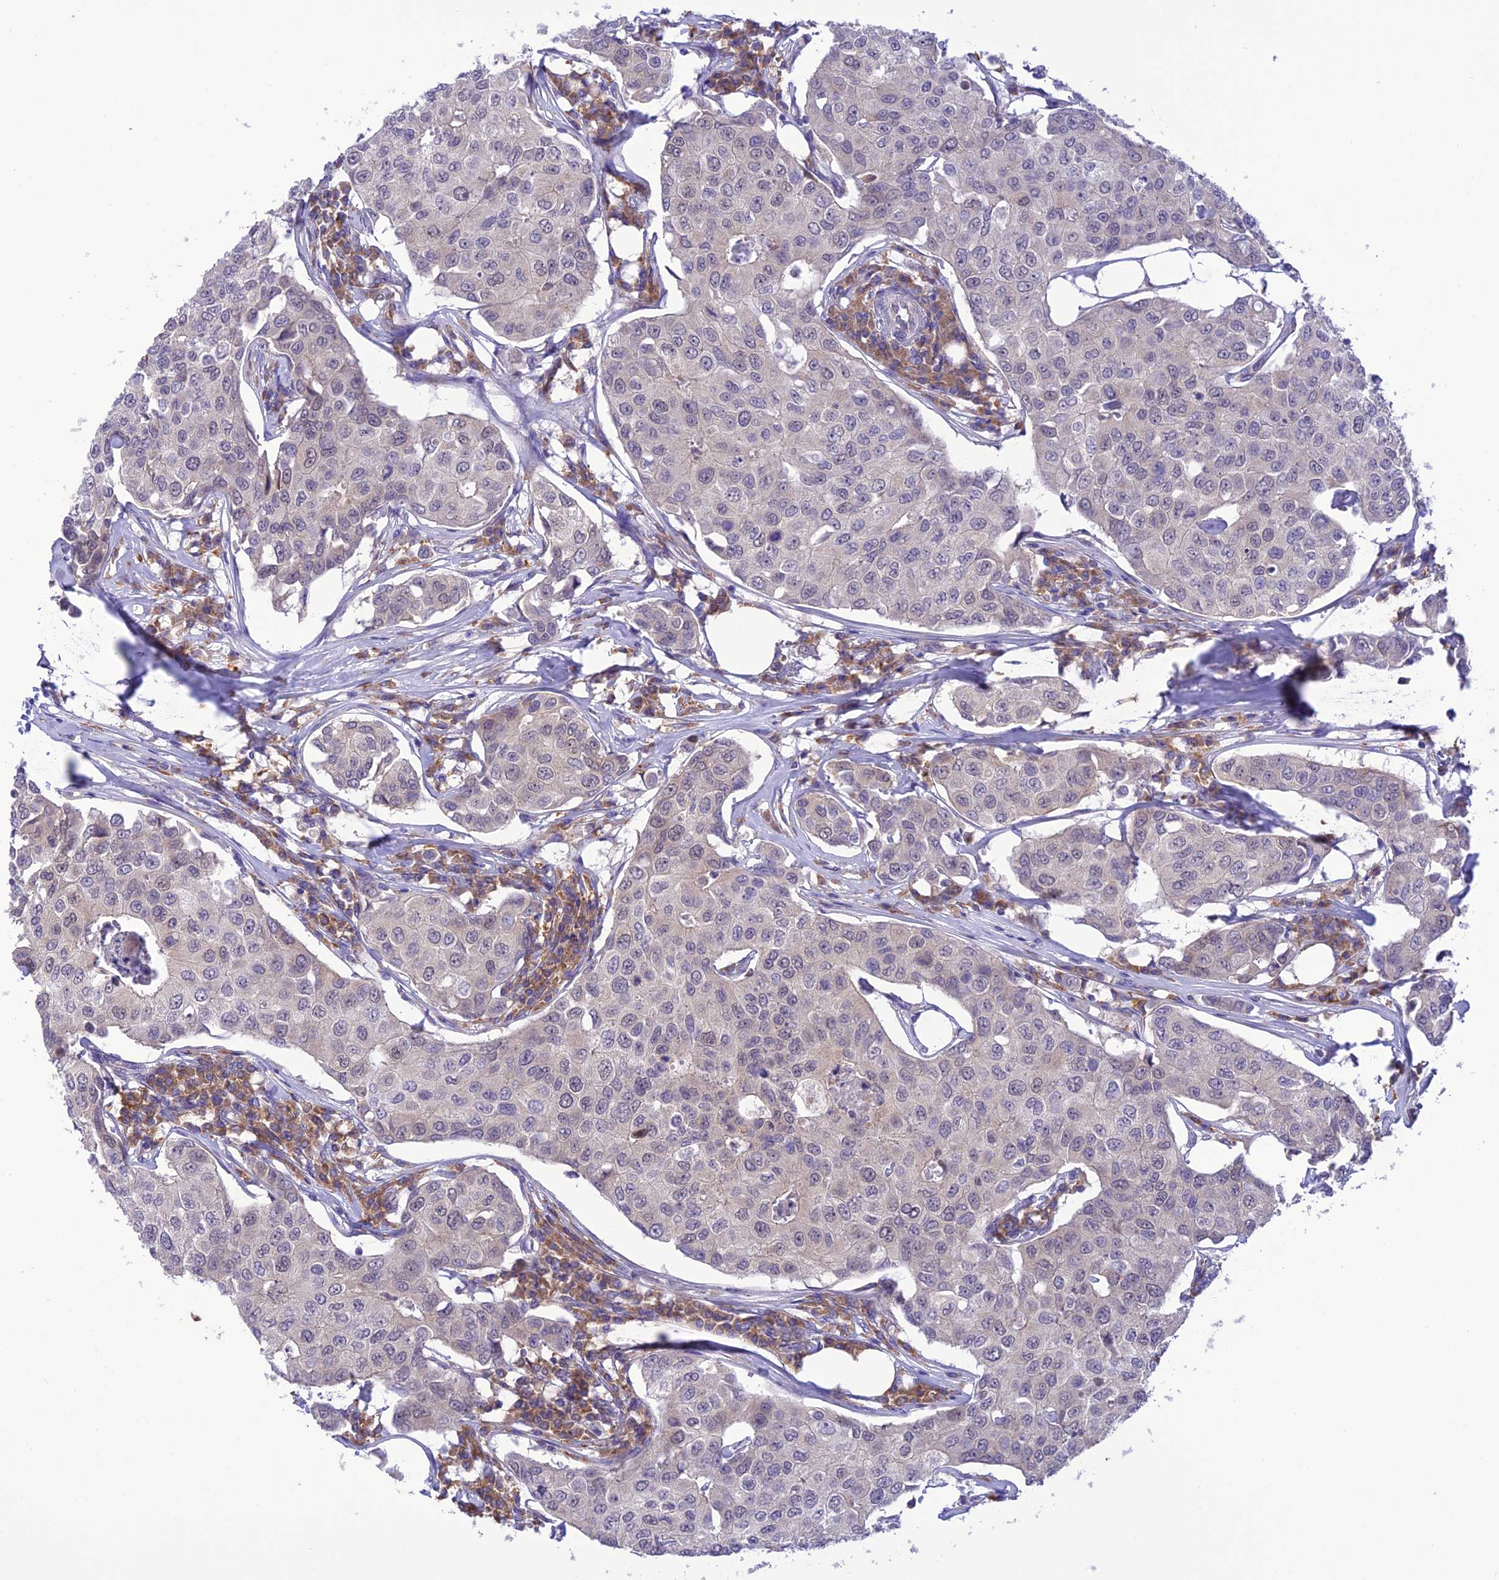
{"staining": {"intensity": "negative", "quantity": "none", "location": "none"}, "tissue": "breast cancer", "cell_type": "Tumor cells", "image_type": "cancer", "snomed": [{"axis": "morphology", "description": "Duct carcinoma"}, {"axis": "topography", "description": "Breast"}], "caption": "Immunohistochemistry histopathology image of neoplastic tissue: breast cancer stained with DAB (3,3'-diaminobenzidine) shows no significant protein positivity in tumor cells.", "gene": "RNF126", "patient": {"sex": "female", "age": 80}}